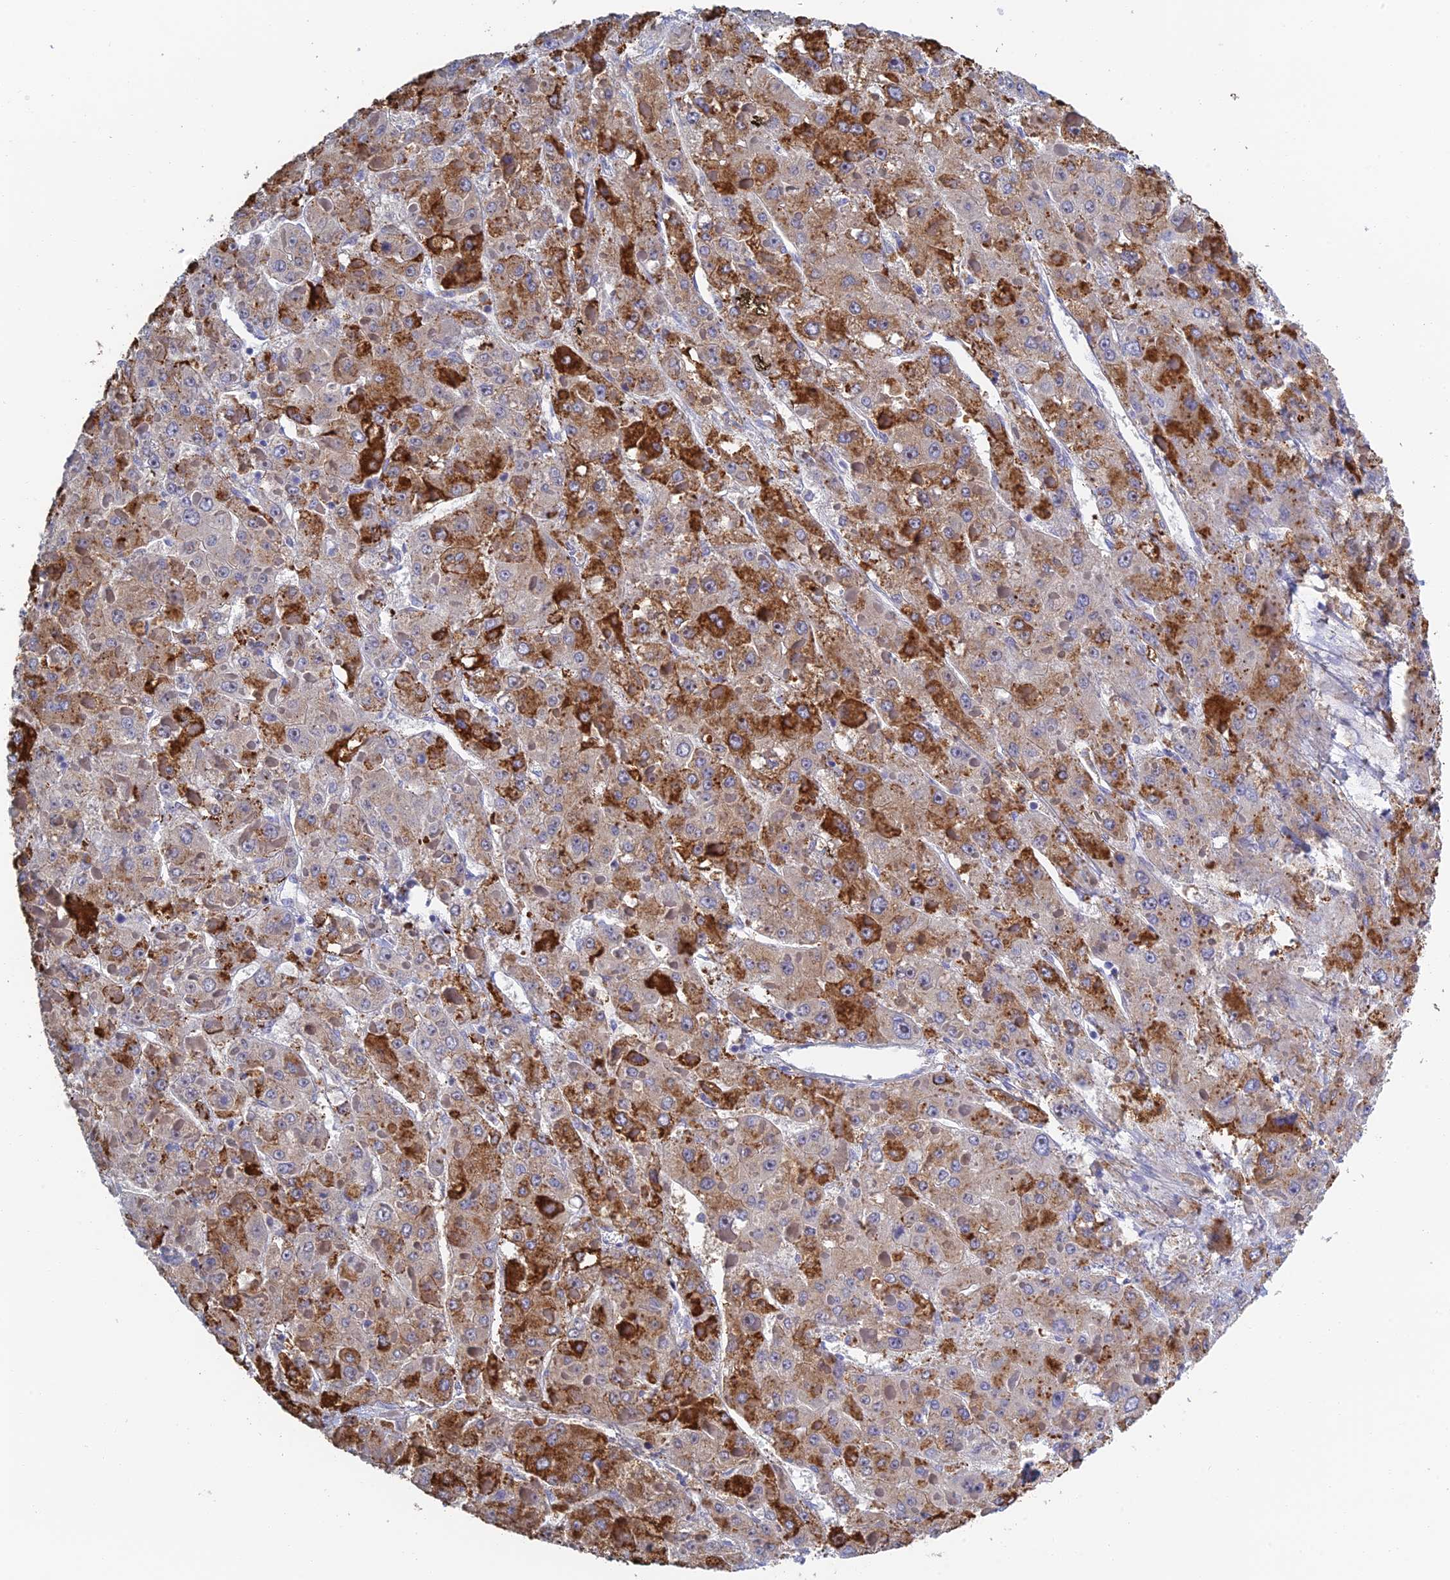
{"staining": {"intensity": "strong", "quantity": "25%-75%", "location": "cytoplasmic/membranous"}, "tissue": "liver cancer", "cell_type": "Tumor cells", "image_type": "cancer", "snomed": [{"axis": "morphology", "description": "Carcinoma, Hepatocellular, NOS"}, {"axis": "topography", "description": "Liver"}], "caption": "Liver hepatocellular carcinoma stained with a brown dye reveals strong cytoplasmic/membranous positive staining in approximately 25%-75% of tumor cells.", "gene": "RPGRIP1L", "patient": {"sex": "female", "age": 73}}